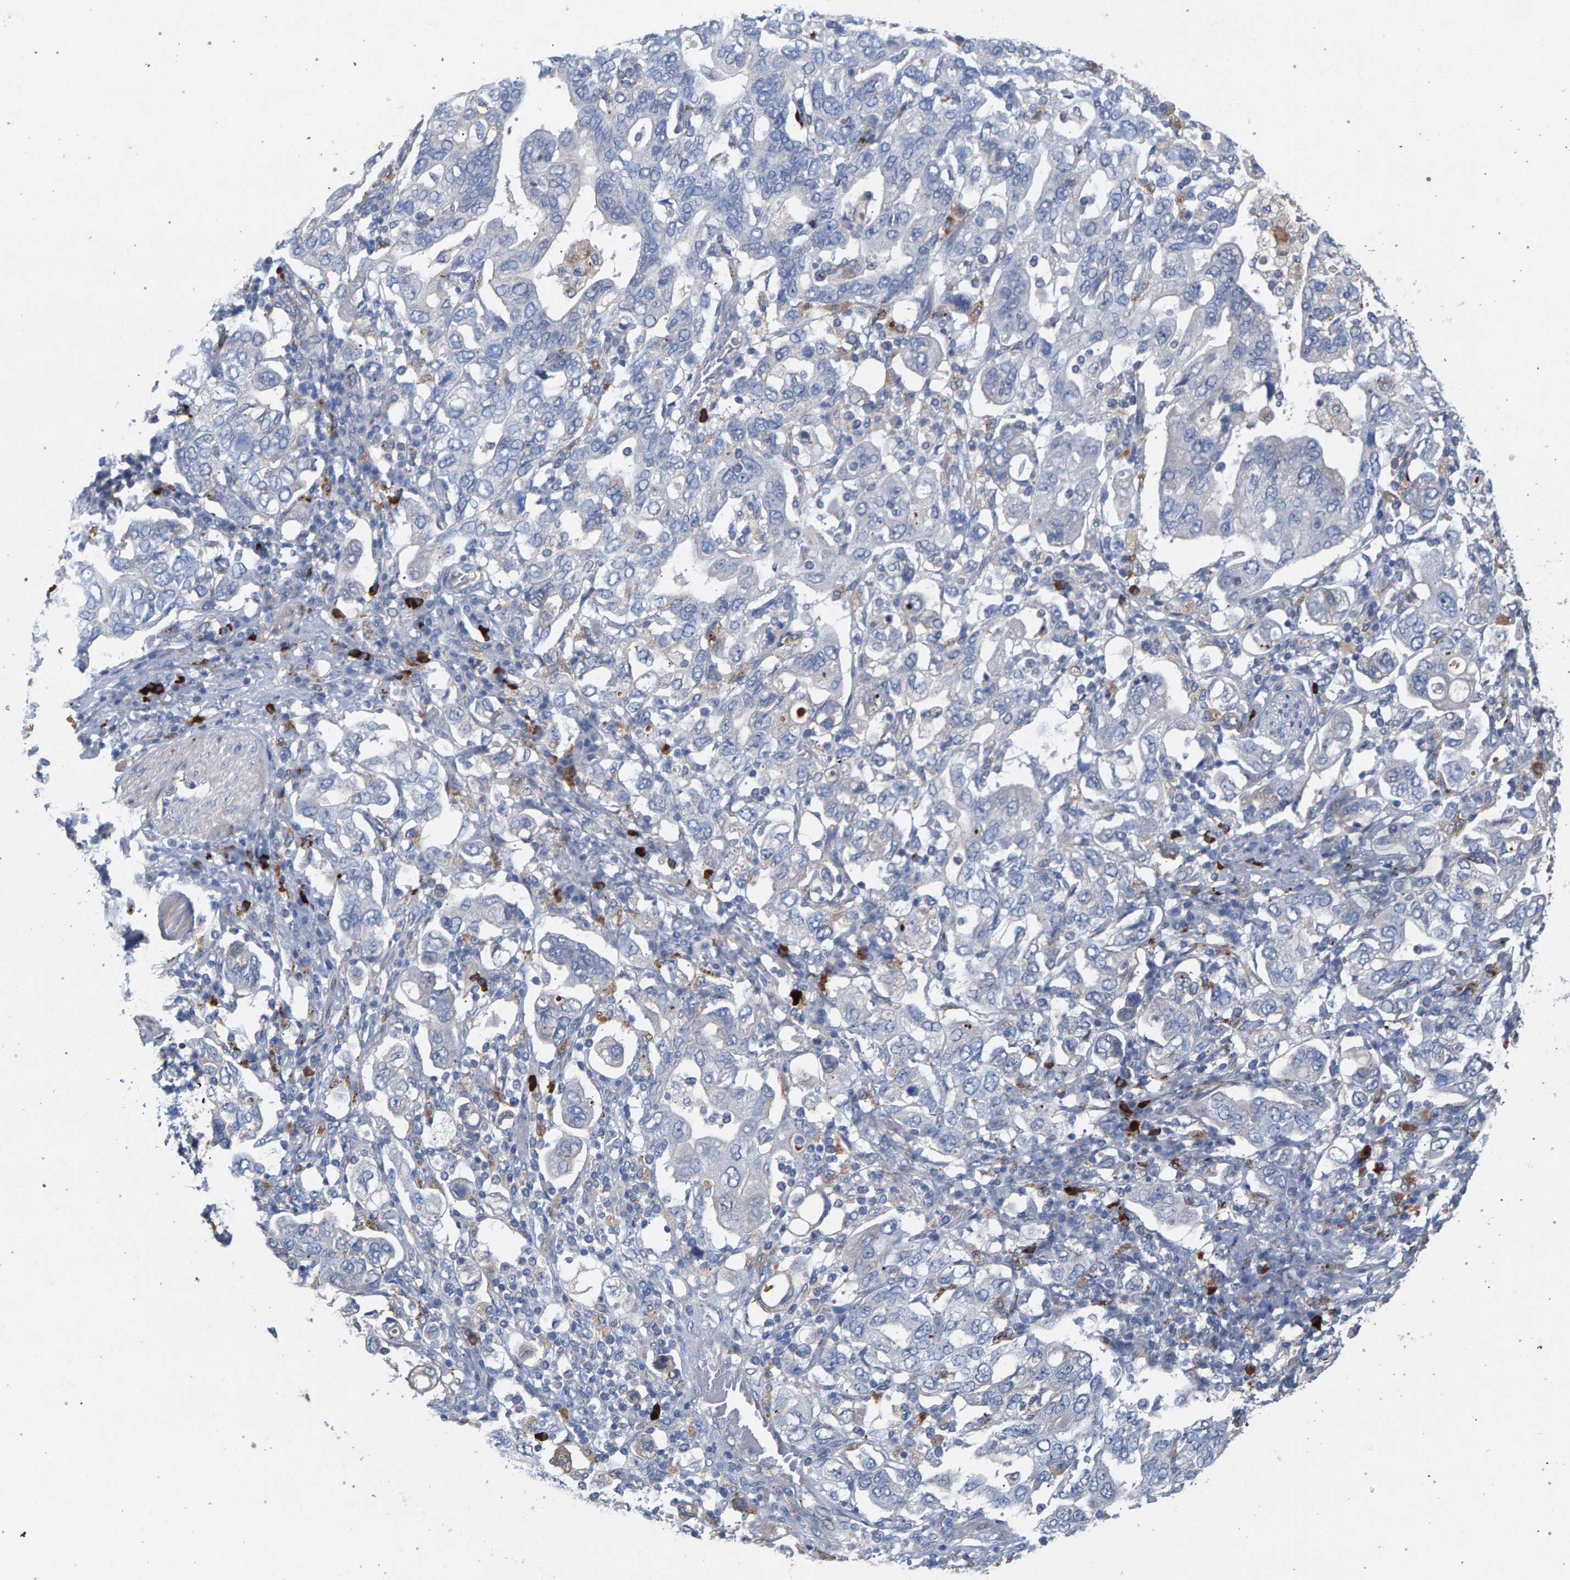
{"staining": {"intensity": "negative", "quantity": "none", "location": "none"}, "tissue": "stomach cancer", "cell_type": "Tumor cells", "image_type": "cancer", "snomed": [{"axis": "morphology", "description": "Adenocarcinoma, NOS"}, {"axis": "topography", "description": "Stomach, upper"}], "caption": "A histopathology image of adenocarcinoma (stomach) stained for a protein shows no brown staining in tumor cells.", "gene": "MAMDC2", "patient": {"sex": "male", "age": 62}}